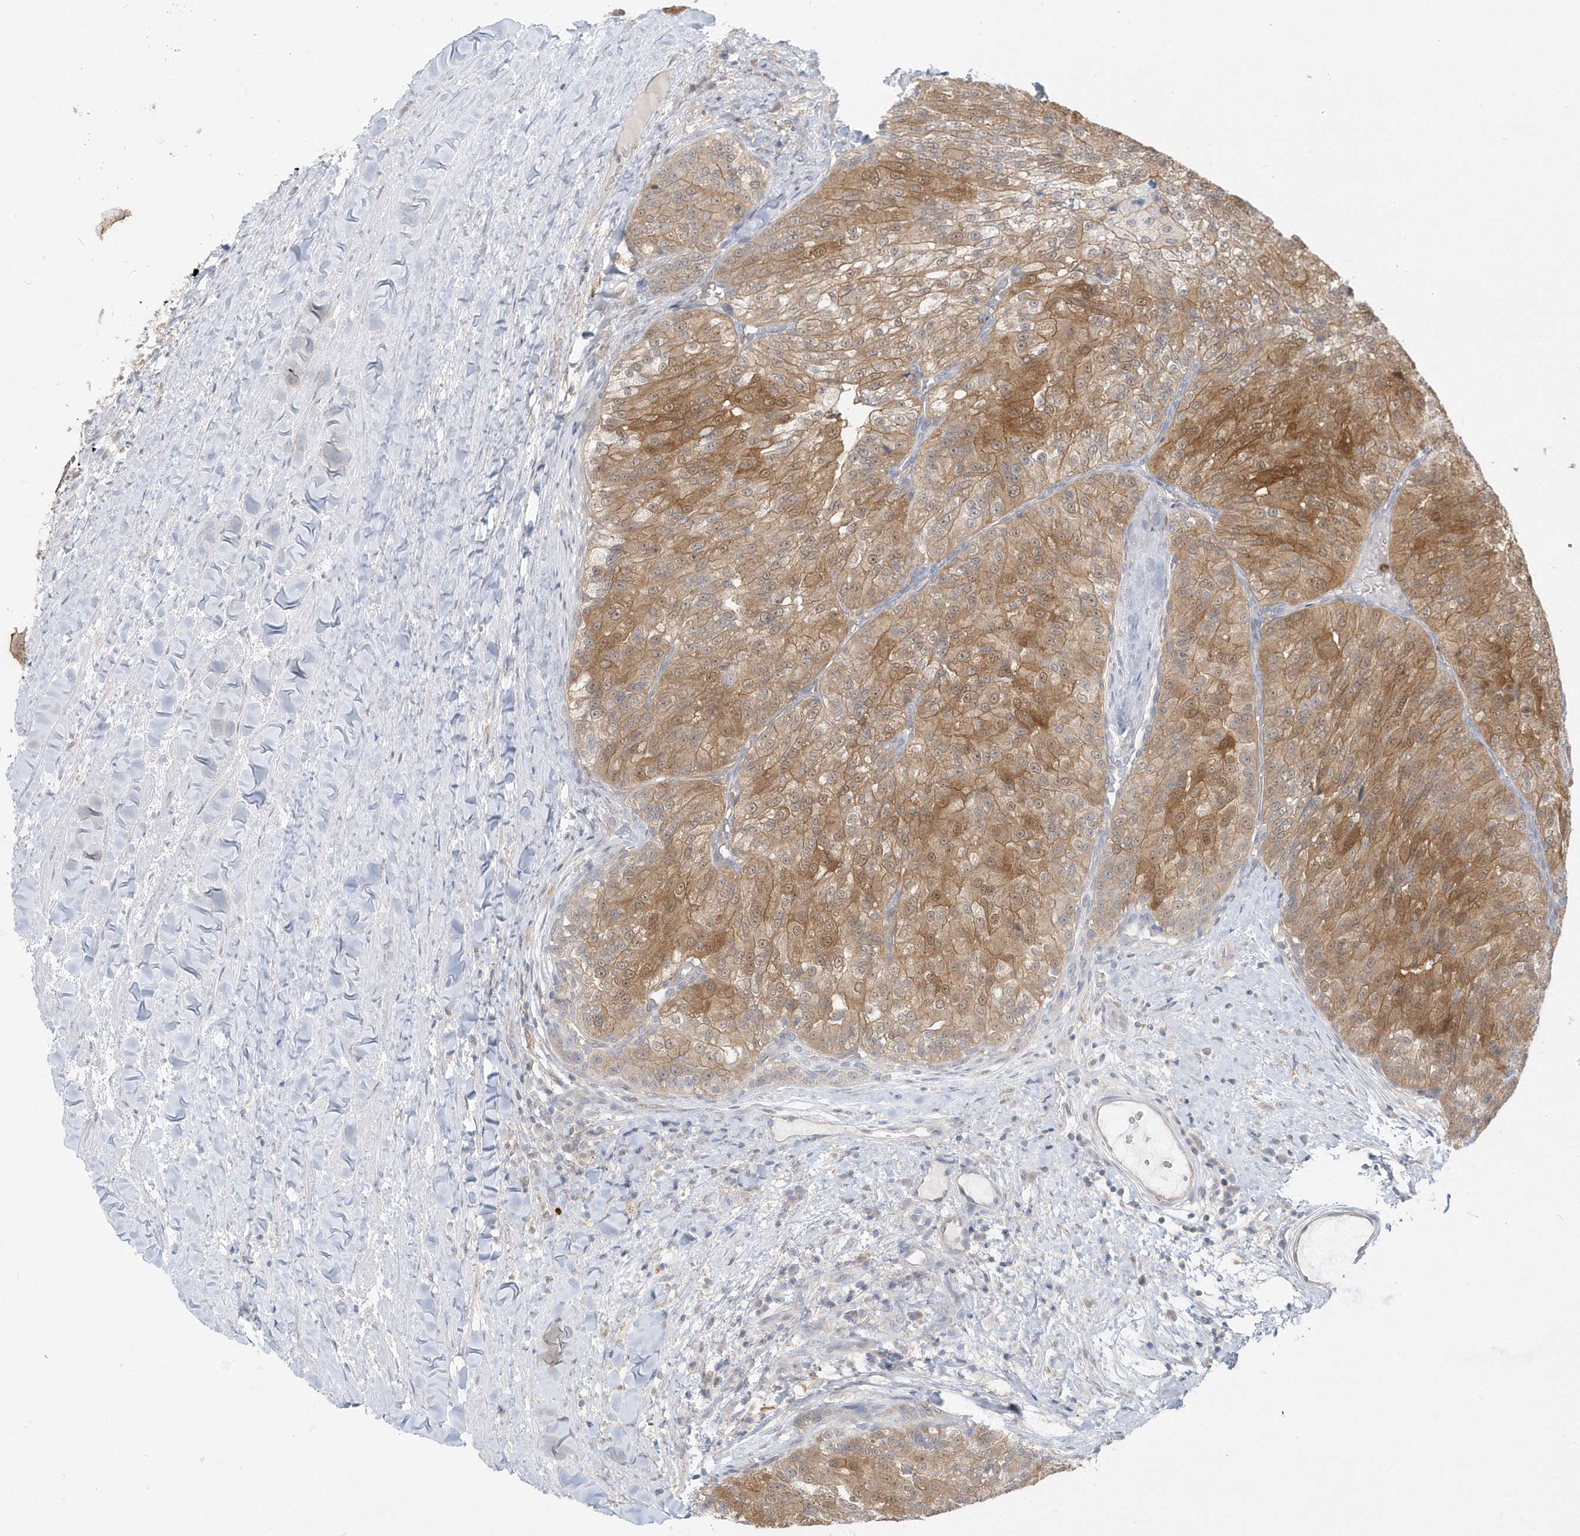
{"staining": {"intensity": "moderate", "quantity": ">75%", "location": "cytoplasmic/membranous"}, "tissue": "renal cancer", "cell_type": "Tumor cells", "image_type": "cancer", "snomed": [{"axis": "morphology", "description": "Adenocarcinoma, NOS"}, {"axis": "topography", "description": "Kidney"}], "caption": "Human renal cancer stained for a protein (brown) reveals moderate cytoplasmic/membranous positive staining in about >75% of tumor cells.", "gene": "RNF7", "patient": {"sex": "female", "age": 63}}